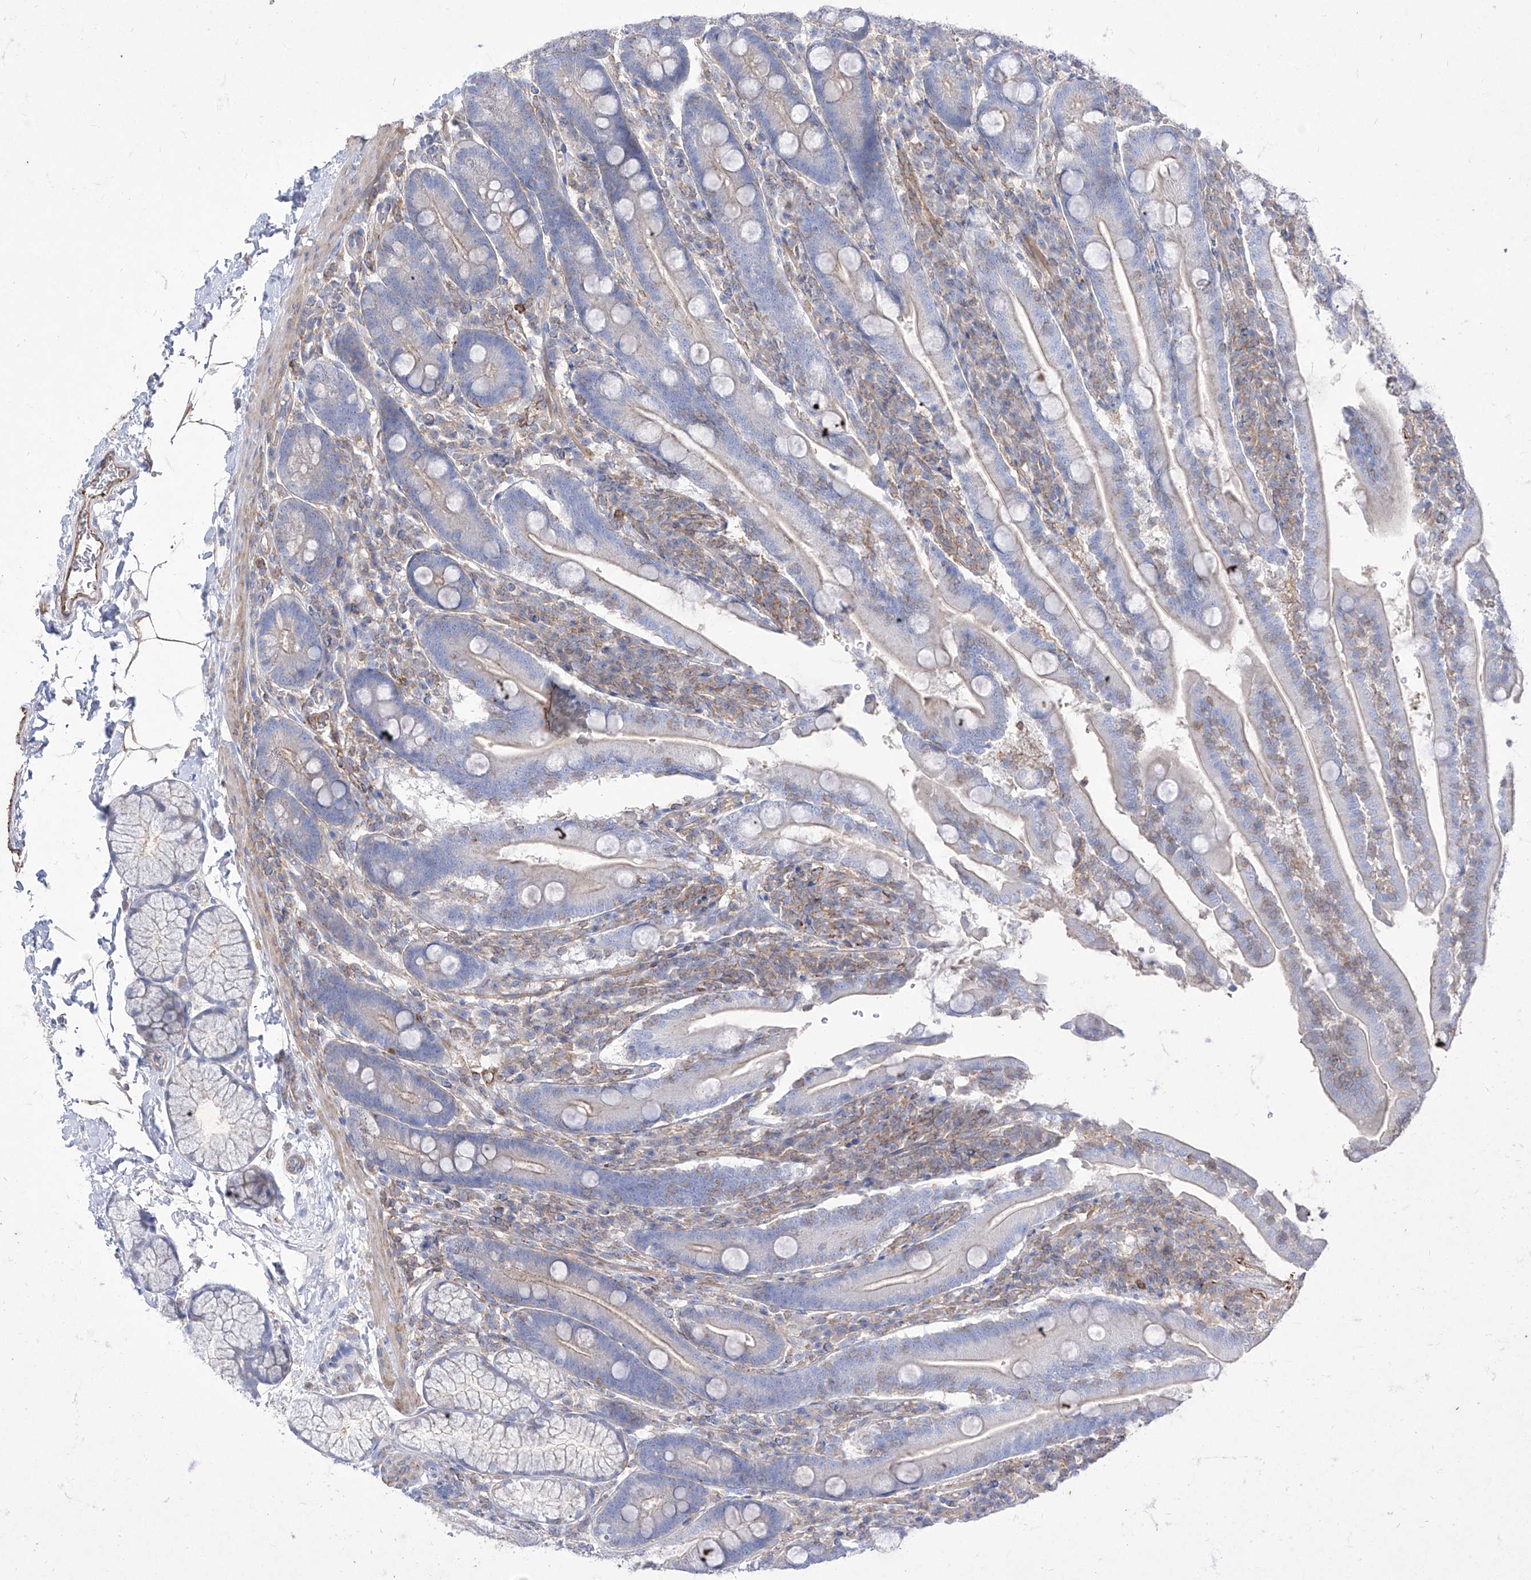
{"staining": {"intensity": "weak", "quantity": "<25%", "location": "cytoplasmic/membranous"}, "tissue": "duodenum", "cell_type": "Glandular cells", "image_type": "normal", "snomed": [{"axis": "morphology", "description": "Normal tissue, NOS"}, {"axis": "topography", "description": "Duodenum"}], "caption": "There is no significant expression in glandular cells of duodenum. Nuclei are stained in blue.", "gene": "C1orf74", "patient": {"sex": "male", "age": 35}}